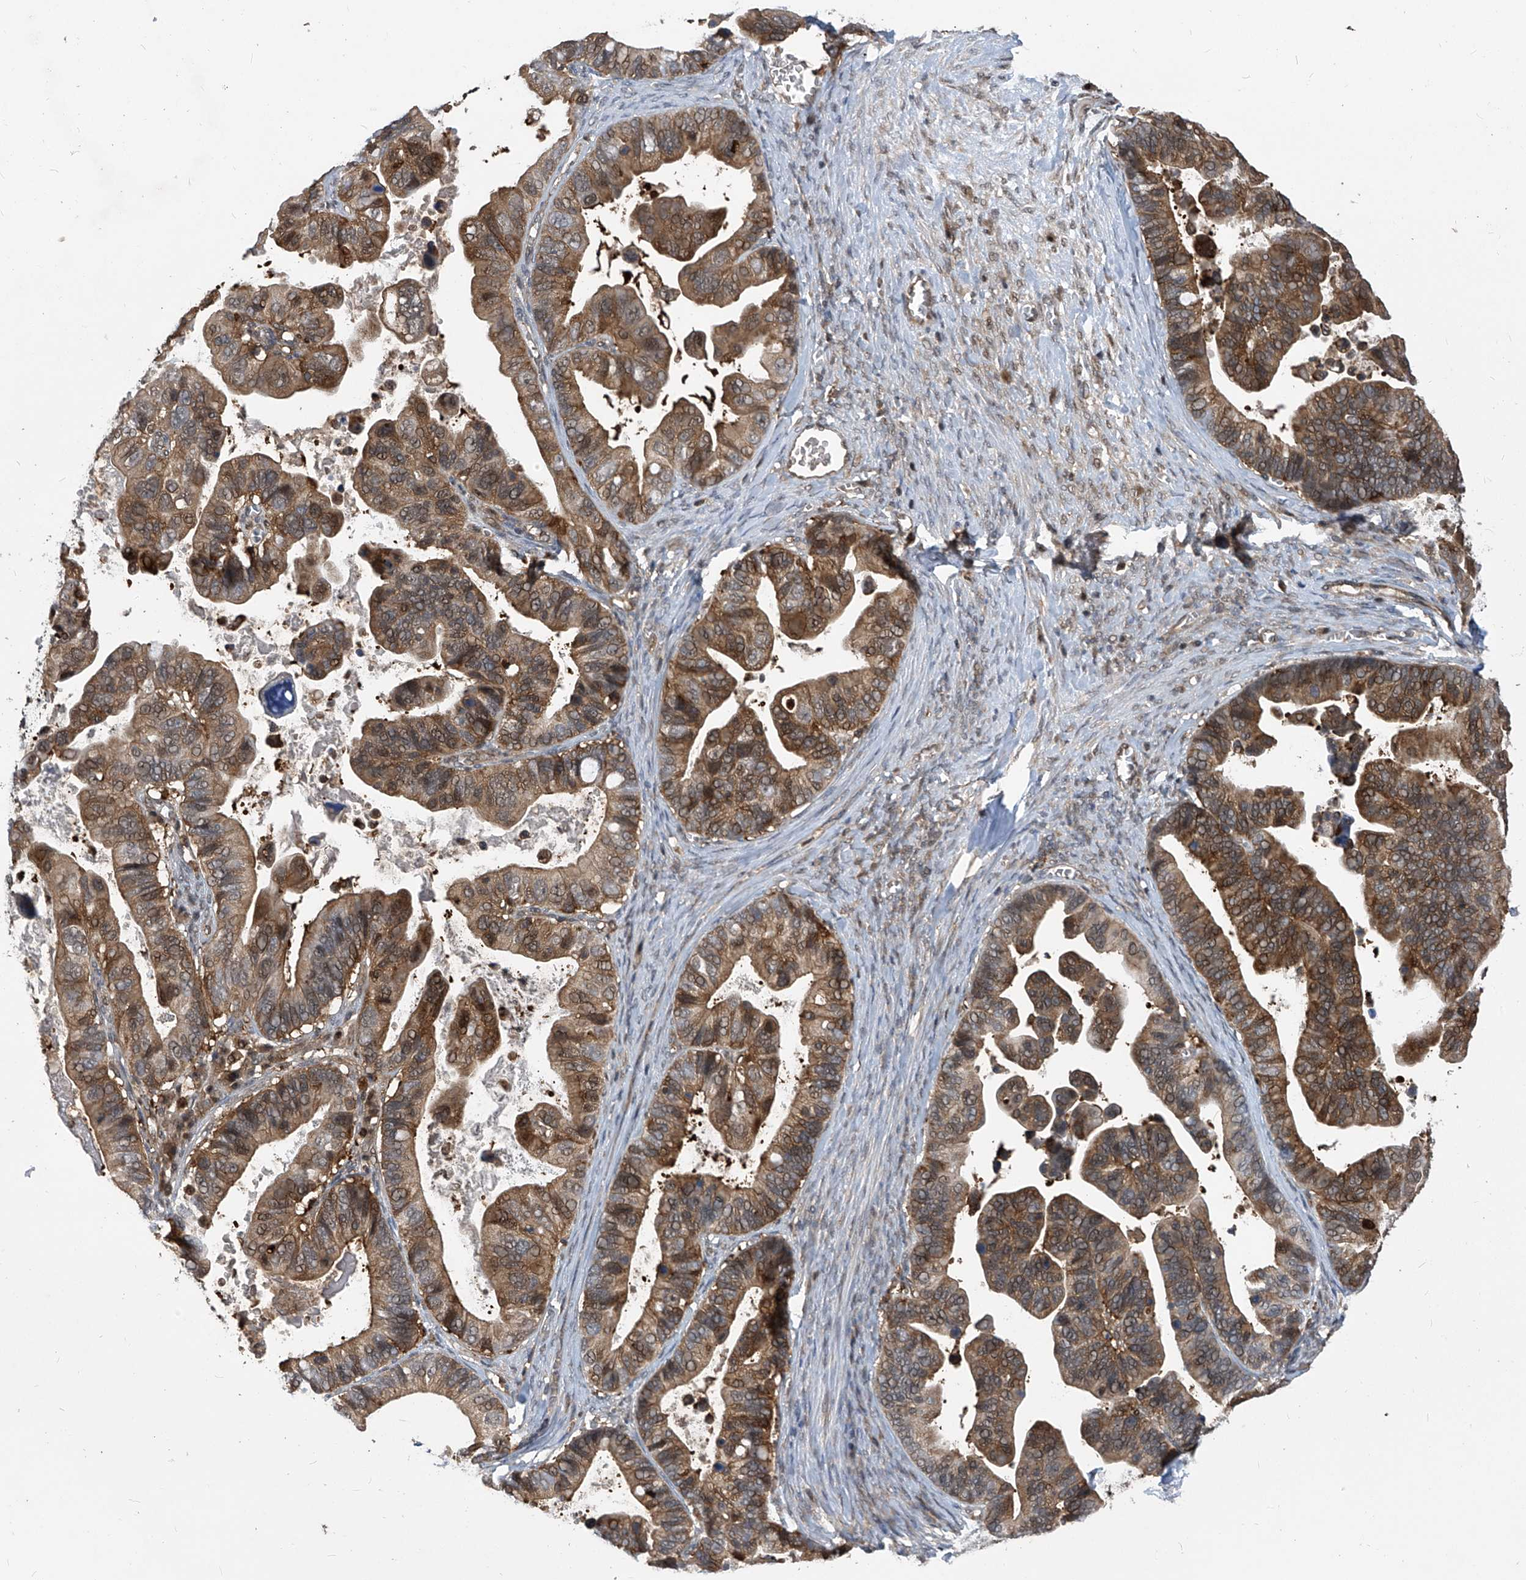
{"staining": {"intensity": "moderate", "quantity": "25%-75%", "location": "cytoplasmic/membranous,nuclear"}, "tissue": "ovarian cancer", "cell_type": "Tumor cells", "image_type": "cancer", "snomed": [{"axis": "morphology", "description": "Cystadenocarcinoma, serous, NOS"}, {"axis": "topography", "description": "Ovary"}], "caption": "IHC photomicrograph of ovarian cancer (serous cystadenocarcinoma) stained for a protein (brown), which reveals medium levels of moderate cytoplasmic/membranous and nuclear expression in approximately 25%-75% of tumor cells.", "gene": "PSMB1", "patient": {"sex": "female", "age": 56}}